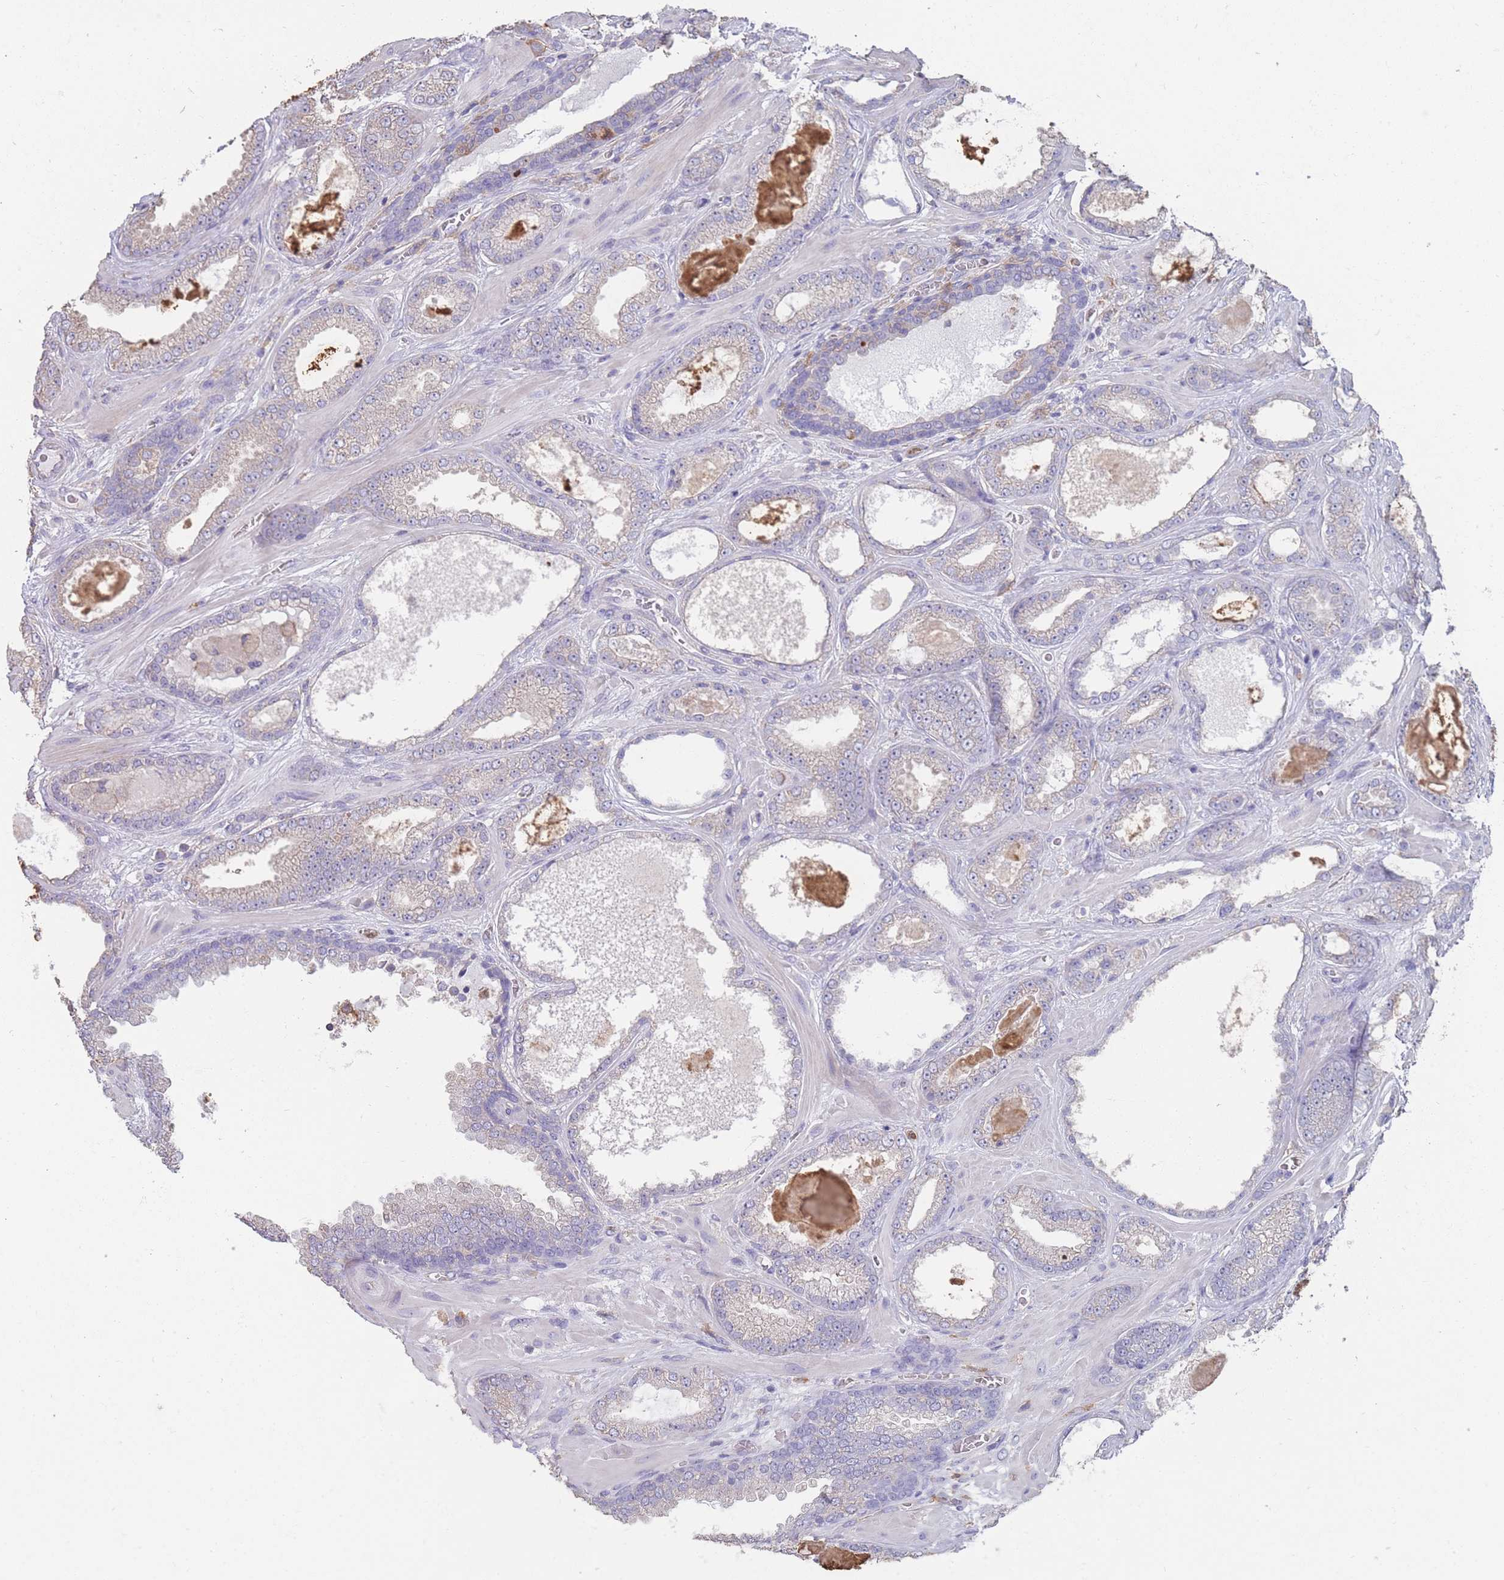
{"staining": {"intensity": "negative", "quantity": "none", "location": "none"}, "tissue": "prostate cancer", "cell_type": "Tumor cells", "image_type": "cancer", "snomed": [{"axis": "morphology", "description": "Adenocarcinoma, Low grade"}, {"axis": "topography", "description": "Prostate"}], "caption": "DAB (3,3'-diaminobenzidine) immunohistochemical staining of prostate cancer (low-grade adenocarcinoma) shows no significant staining in tumor cells.", "gene": "CLEC12A", "patient": {"sex": "male", "age": 57}}